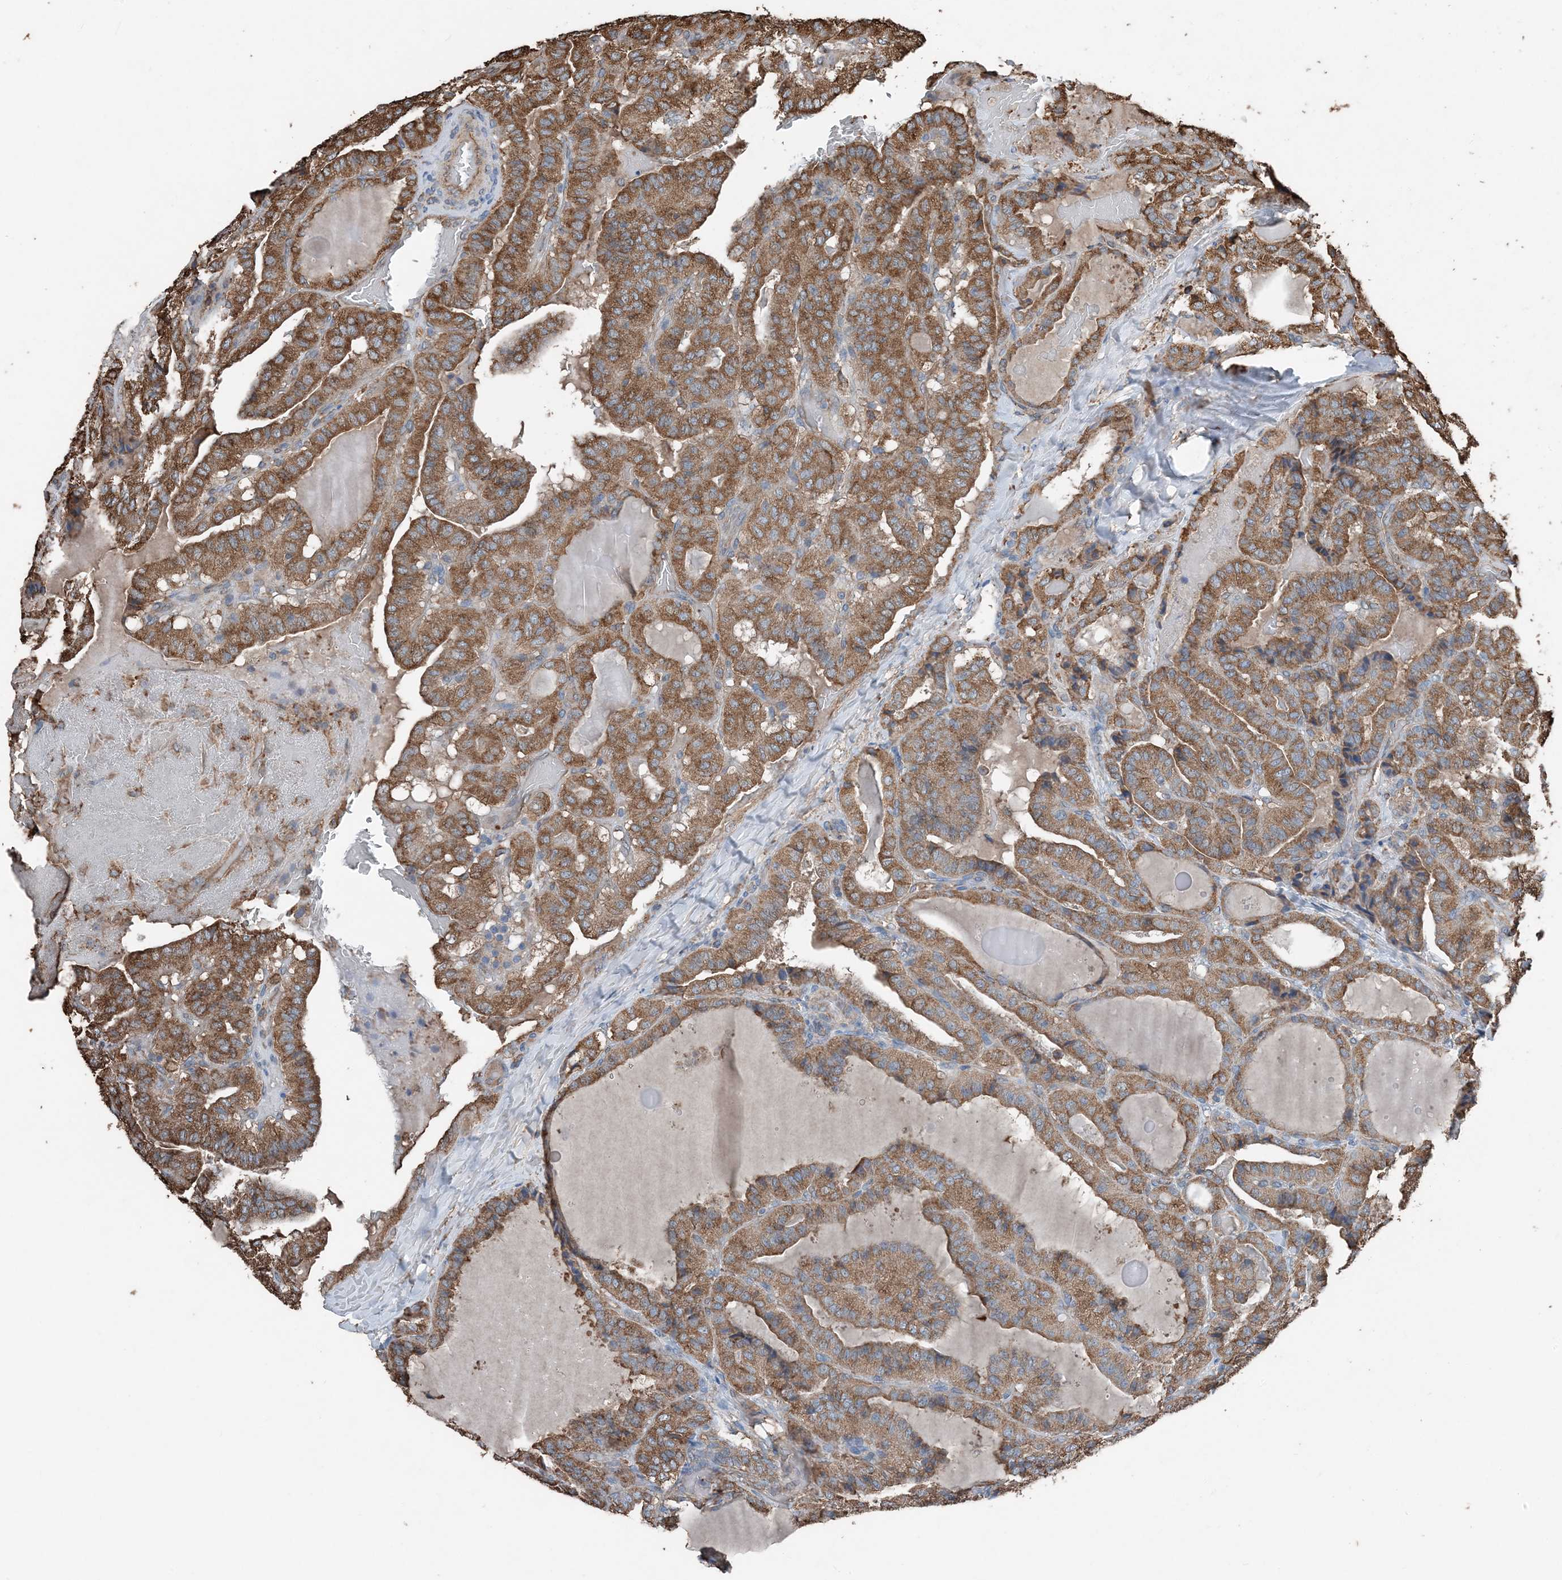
{"staining": {"intensity": "moderate", "quantity": ">75%", "location": "cytoplasmic/membranous"}, "tissue": "thyroid cancer", "cell_type": "Tumor cells", "image_type": "cancer", "snomed": [{"axis": "morphology", "description": "Papillary adenocarcinoma, NOS"}, {"axis": "topography", "description": "Thyroid gland"}], "caption": "DAB (3,3'-diaminobenzidine) immunohistochemical staining of human thyroid cancer demonstrates moderate cytoplasmic/membranous protein staining in about >75% of tumor cells.", "gene": "PDIA6", "patient": {"sex": "male", "age": 77}}